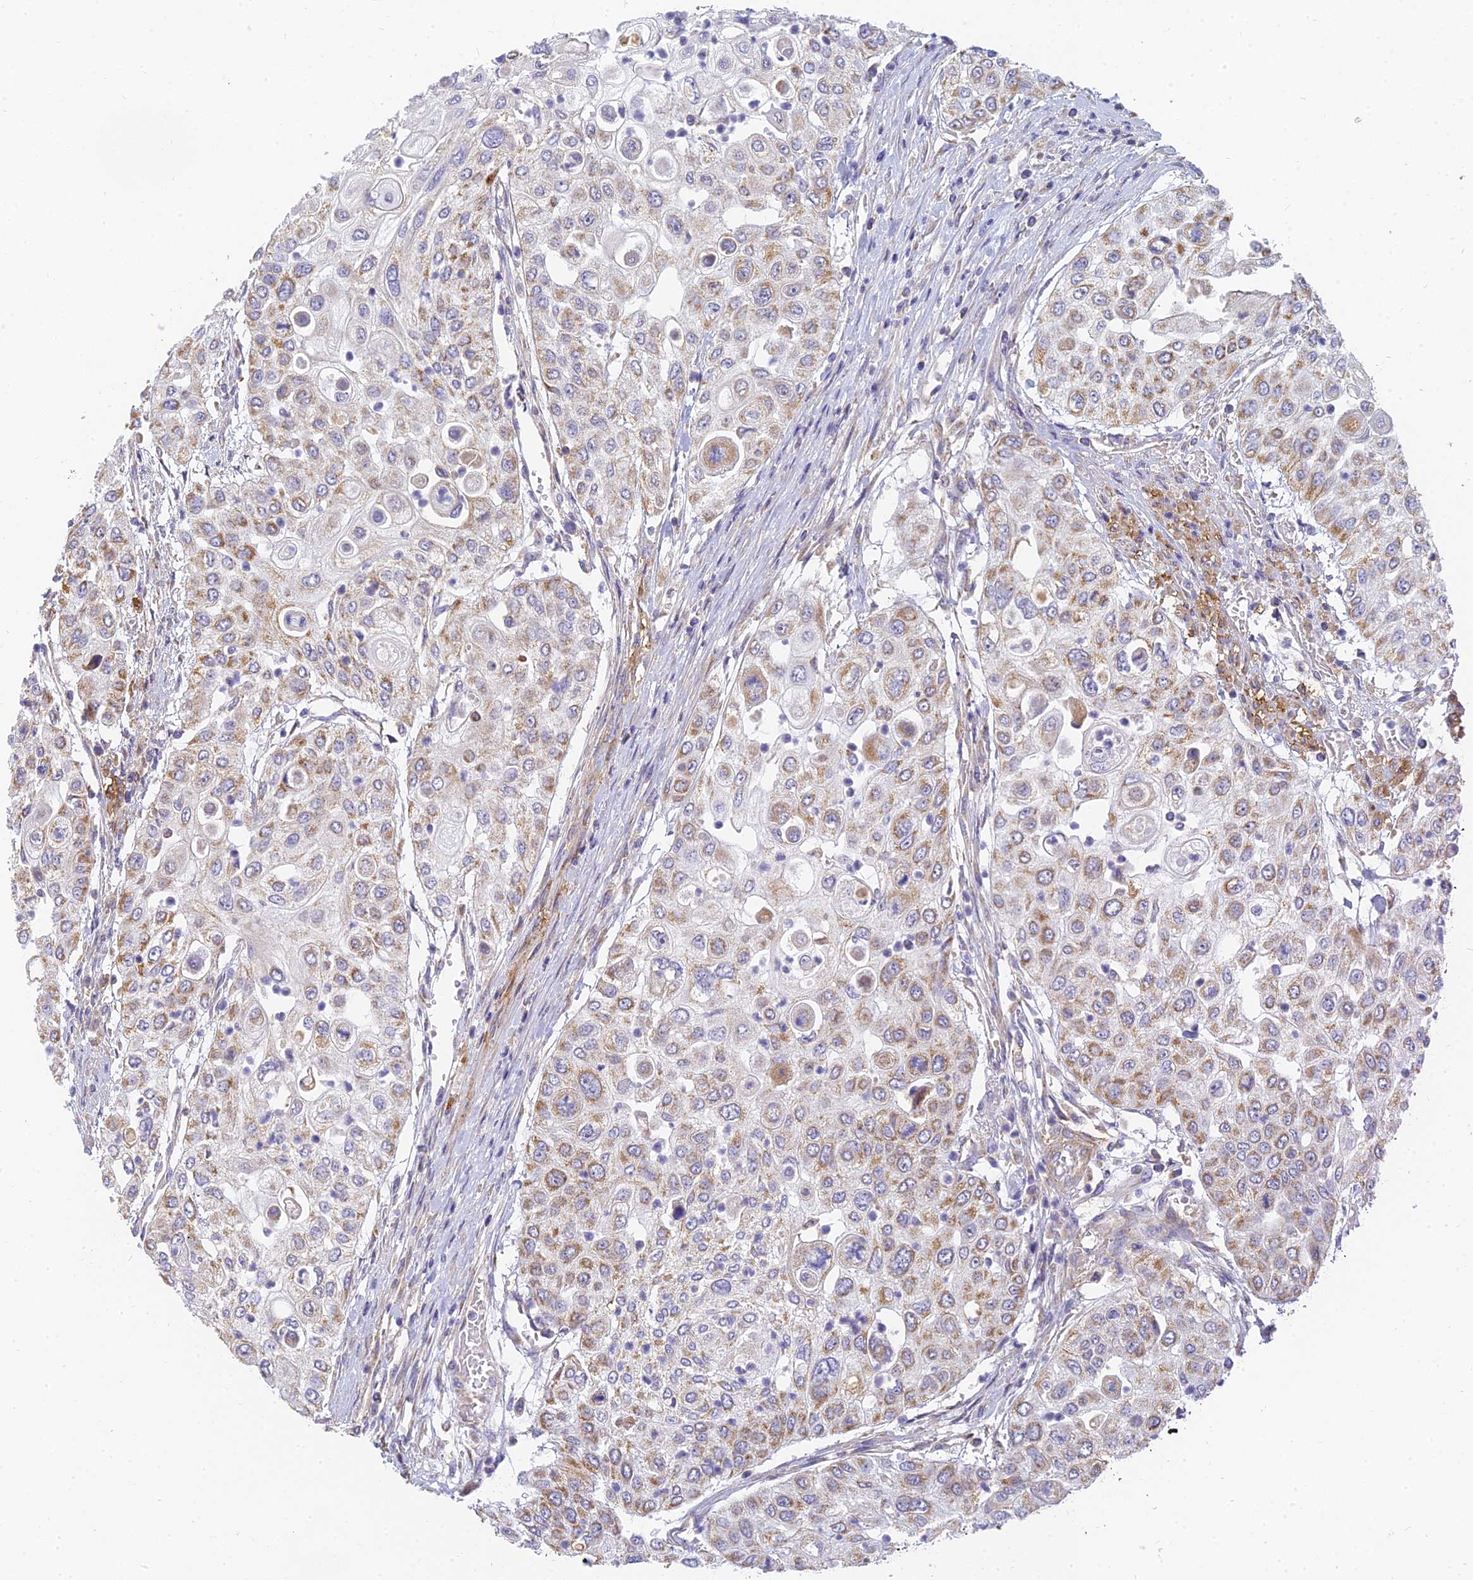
{"staining": {"intensity": "moderate", "quantity": "25%-75%", "location": "cytoplasmic/membranous"}, "tissue": "urothelial cancer", "cell_type": "Tumor cells", "image_type": "cancer", "snomed": [{"axis": "morphology", "description": "Urothelial carcinoma, High grade"}, {"axis": "topography", "description": "Urinary bladder"}], "caption": "Immunohistochemistry staining of urothelial cancer, which reveals medium levels of moderate cytoplasmic/membranous staining in approximately 25%-75% of tumor cells indicating moderate cytoplasmic/membranous protein expression. The staining was performed using DAB (brown) for protein detection and nuclei were counterstained in hematoxylin (blue).", "gene": "MRPL15", "patient": {"sex": "female", "age": 79}}